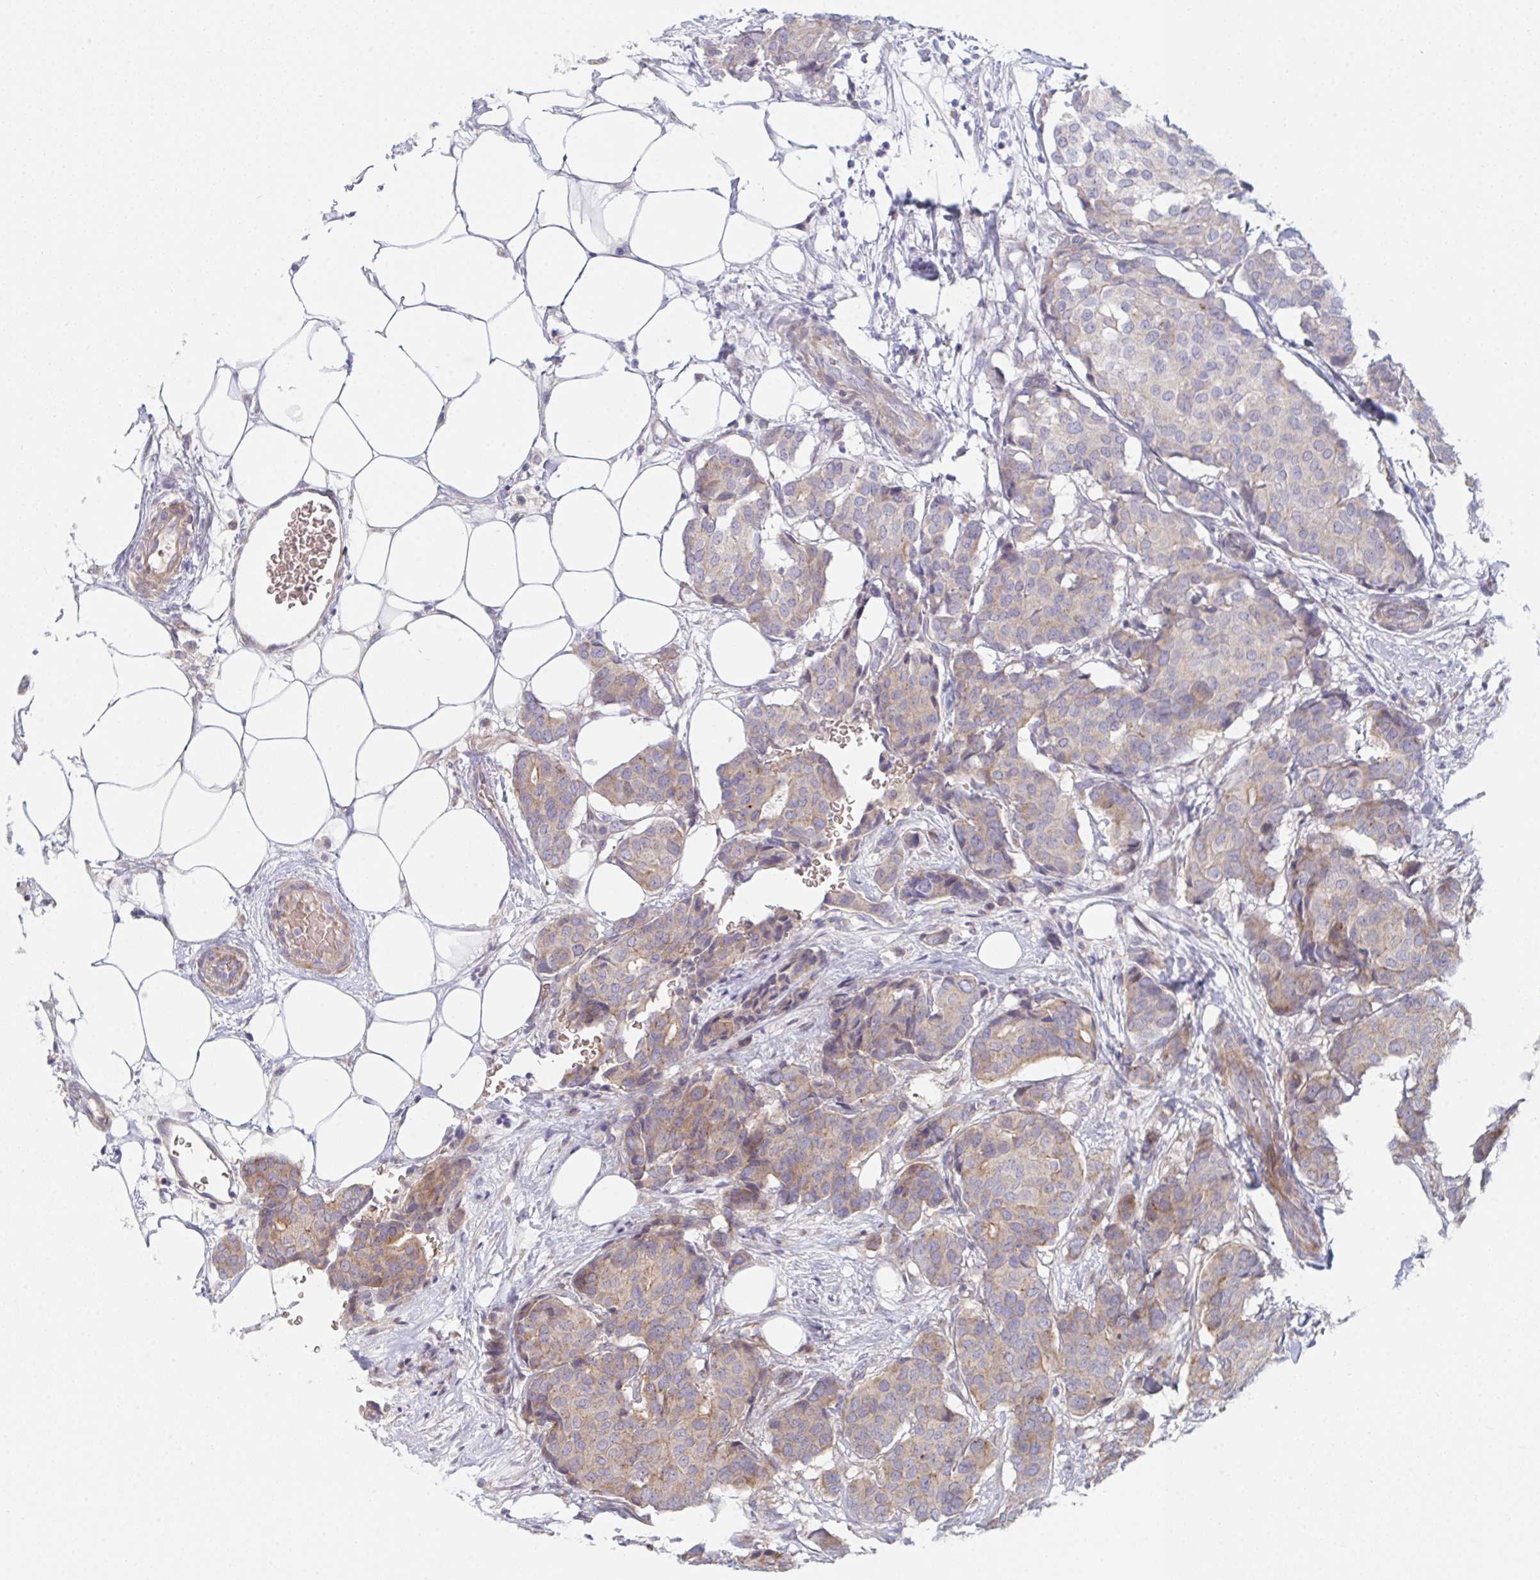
{"staining": {"intensity": "weak", "quantity": "<25%", "location": "cytoplasmic/membranous"}, "tissue": "breast cancer", "cell_type": "Tumor cells", "image_type": "cancer", "snomed": [{"axis": "morphology", "description": "Duct carcinoma"}, {"axis": "topography", "description": "Breast"}], "caption": "IHC histopathology image of neoplastic tissue: breast cancer (invasive ductal carcinoma) stained with DAB (3,3'-diaminobenzidine) exhibits no significant protein staining in tumor cells.", "gene": "TNFSF4", "patient": {"sex": "female", "age": 75}}